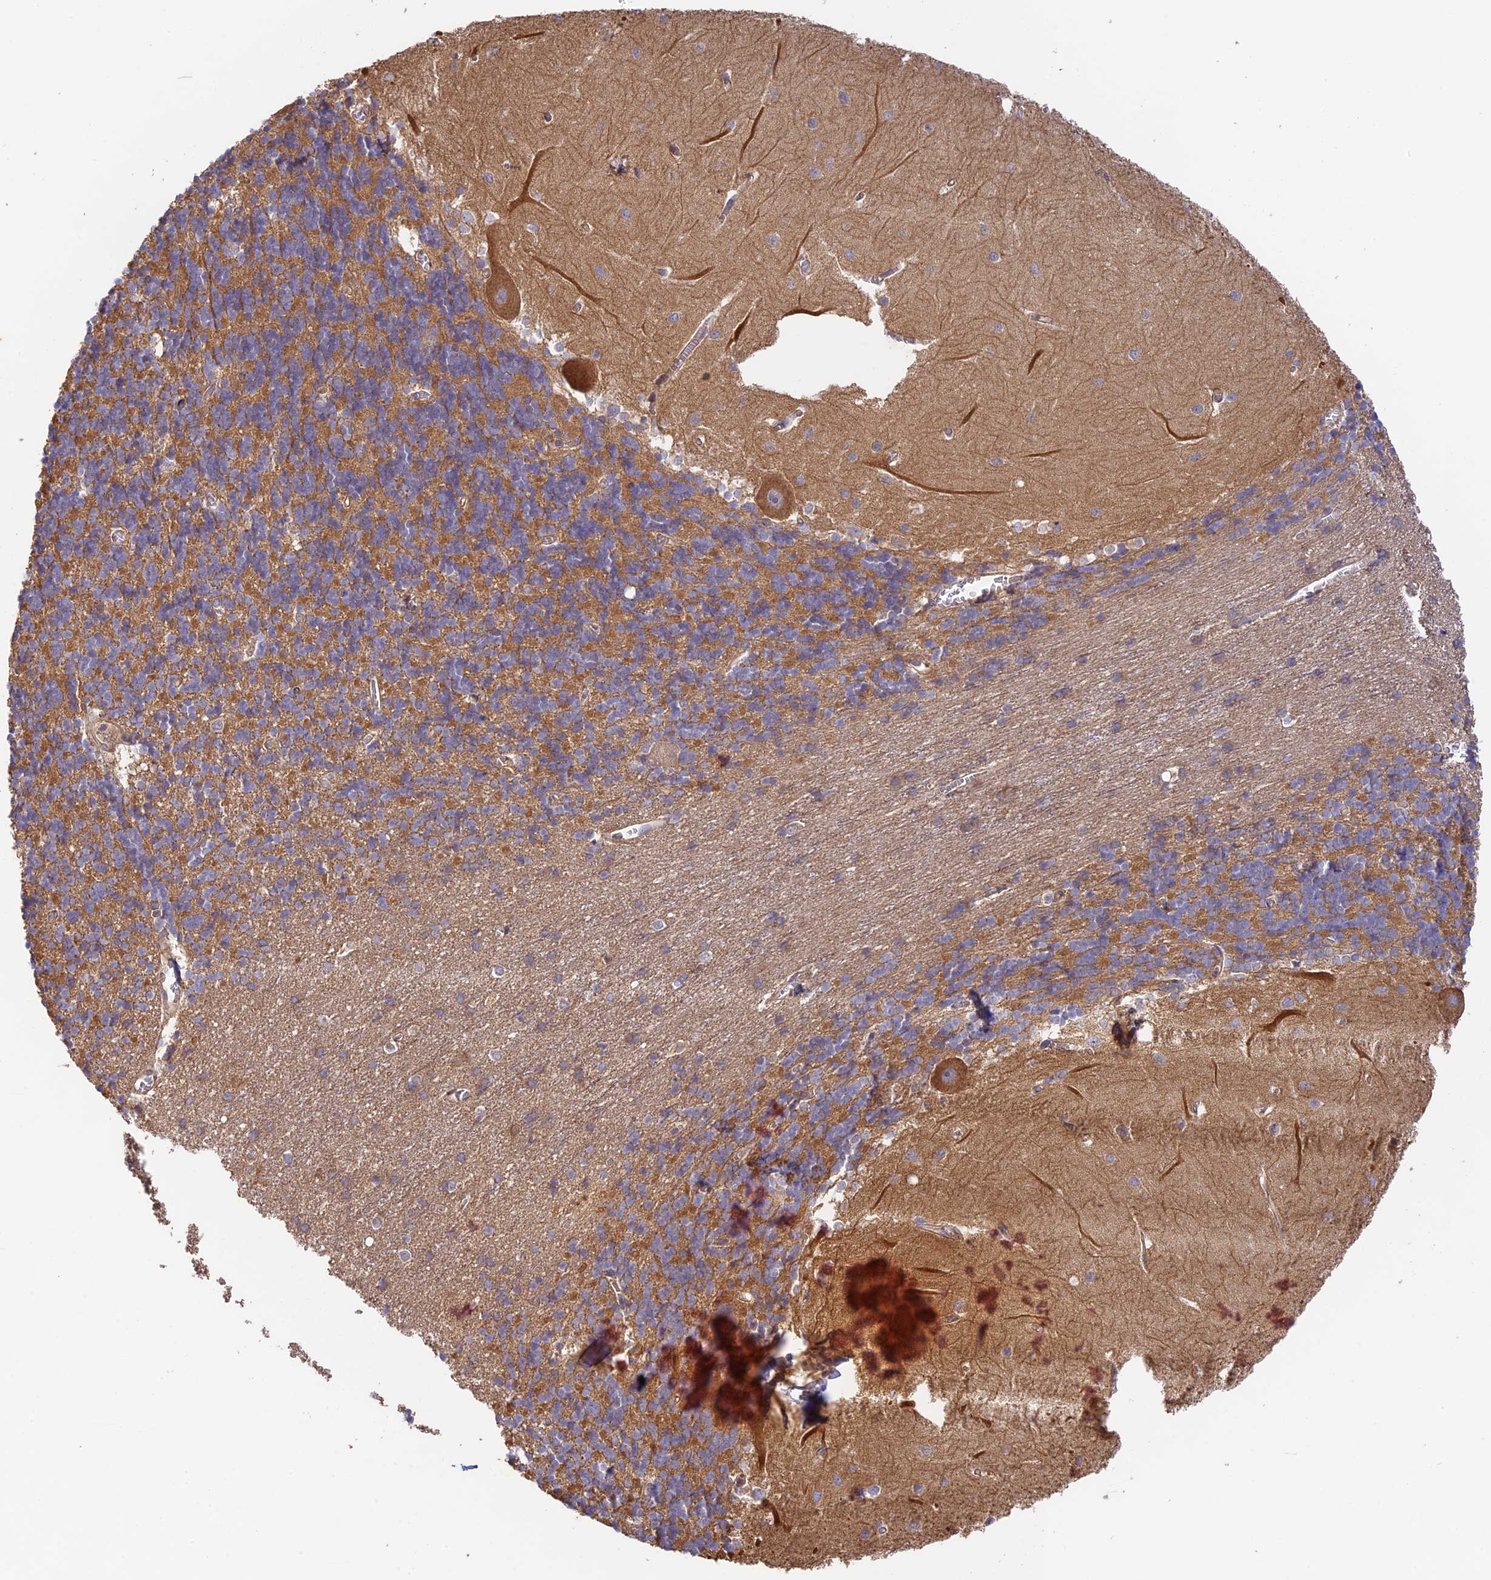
{"staining": {"intensity": "moderate", "quantity": ">75%", "location": "cytoplasmic/membranous"}, "tissue": "cerebellum", "cell_type": "Cells in granular layer", "image_type": "normal", "snomed": [{"axis": "morphology", "description": "Normal tissue, NOS"}, {"axis": "topography", "description": "Cerebellum"}], "caption": "Cerebellum stained with a brown dye demonstrates moderate cytoplasmic/membranous positive positivity in approximately >75% of cells in granular layer.", "gene": "MYO9A", "patient": {"sex": "male", "age": 37}}